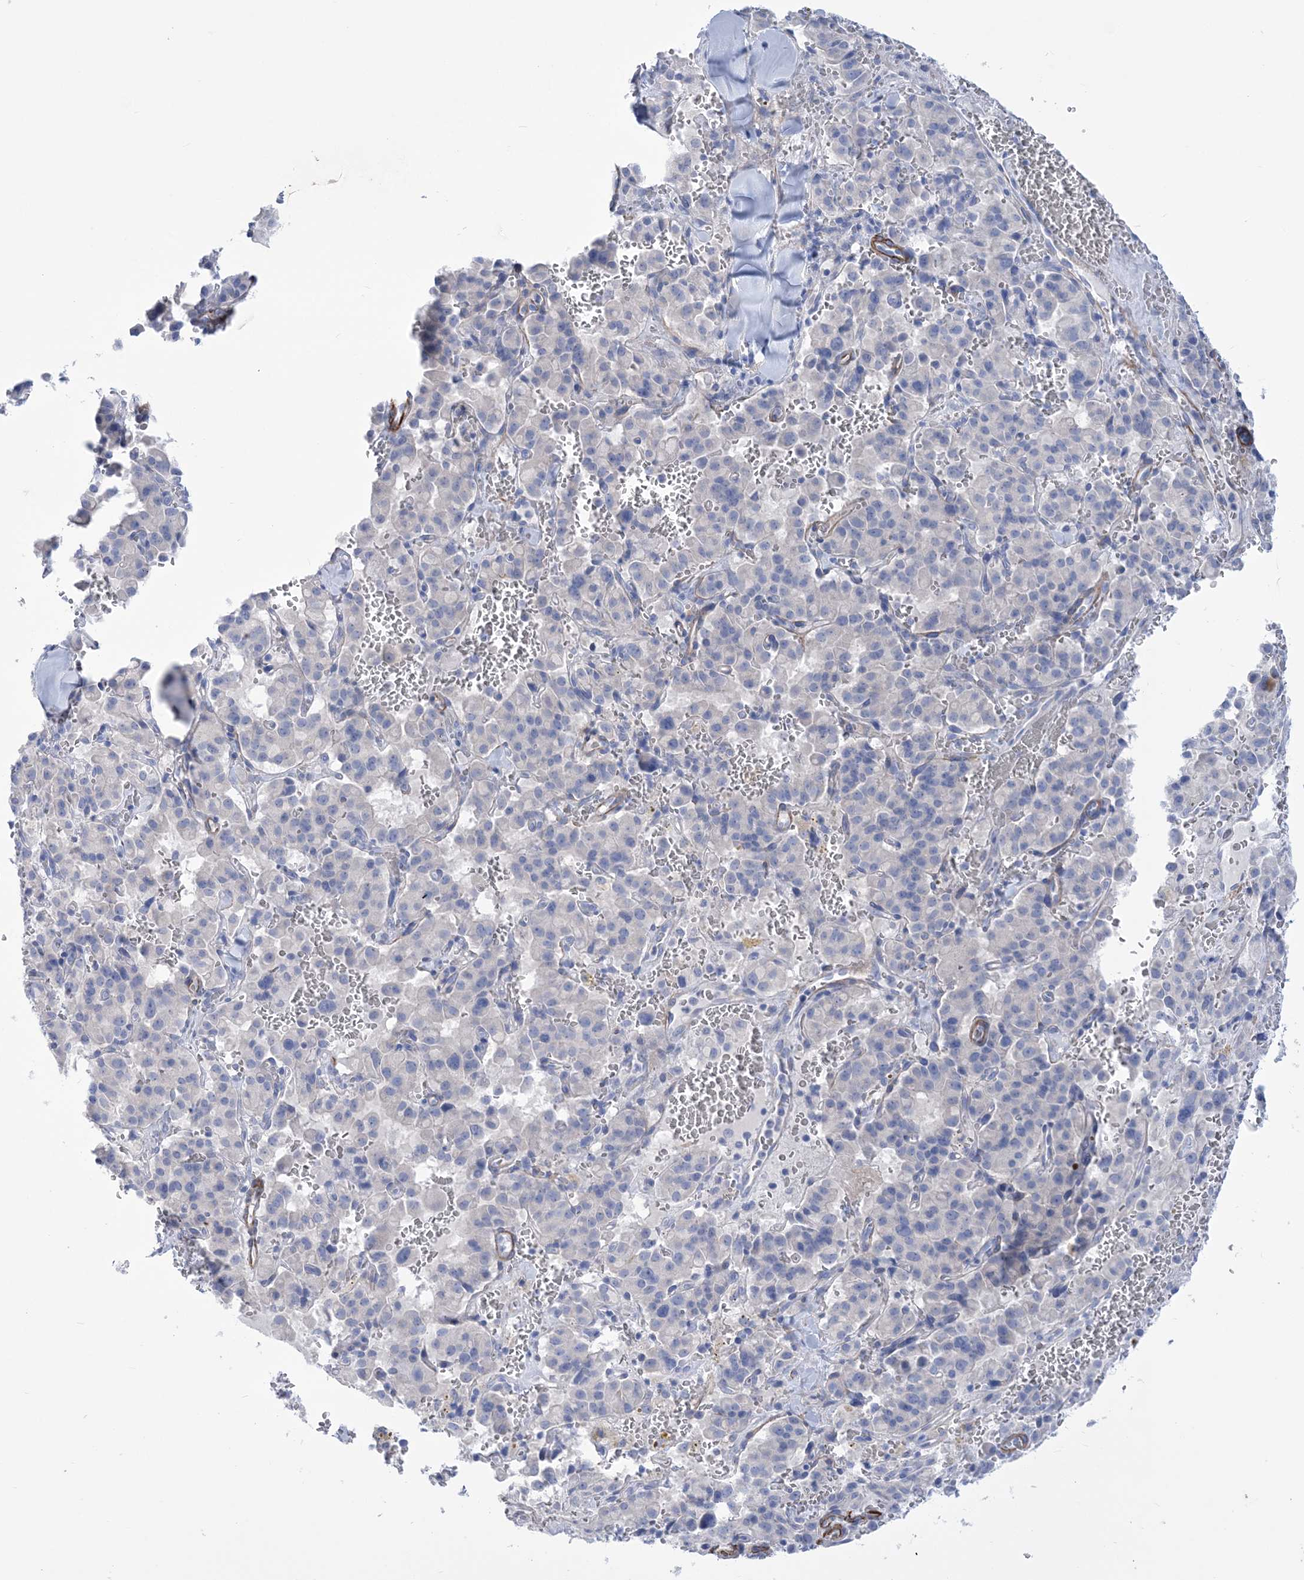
{"staining": {"intensity": "negative", "quantity": "none", "location": "none"}, "tissue": "pancreatic cancer", "cell_type": "Tumor cells", "image_type": "cancer", "snomed": [{"axis": "morphology", "description": "Adenocarcinoma, NOS"}, {"axis": "topography", "description": "Pancreas"}], "caption": "Tumor cells show no significant protein expression in pancreatic cancer.", "gene": "WDR74", "patient": {"sex": "male", "age": 65}}